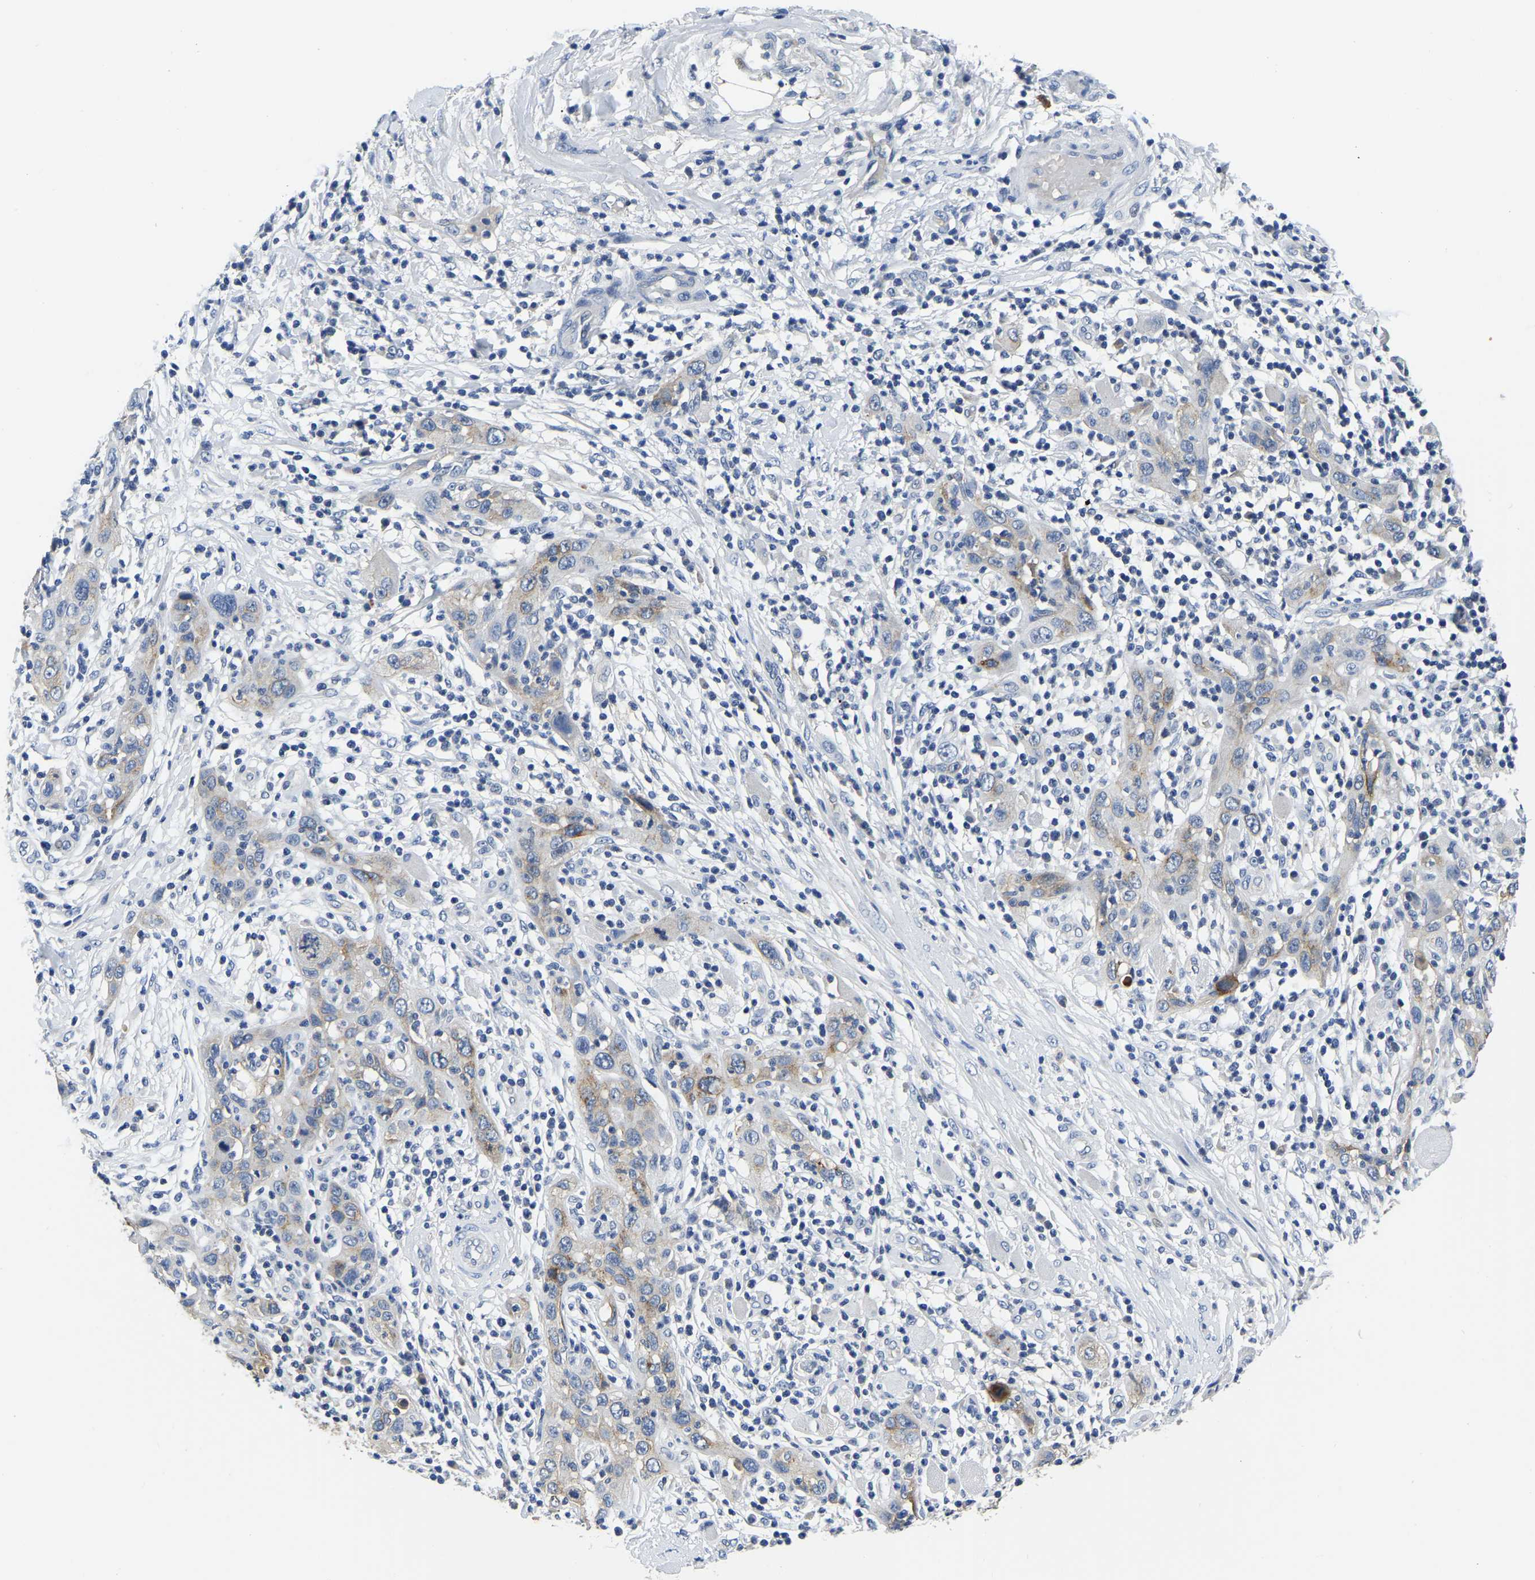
{"staining": {"intensity": "moderate", "quantity": "<25%", "location": "cytoplasmic/membranous"}, "tissue": "skin cancer", "cell_type": "Tumor cells", "image_type": "cancer", "snomed": [{"axis": "morphology", "description": "Squamous cell carcinoma, NOS"}, {"axis": "topography", "description": "Skin"}], "caption": "Immunohistochemical staining of human squamous cell carcinoma (skin) demonstrates low levels of moderate cytoplasmic/membranous protein positivity in approximately <25% of tumor cells.", "gene": "ITGA2", "patient": {"sex": "female", "age": 88}}